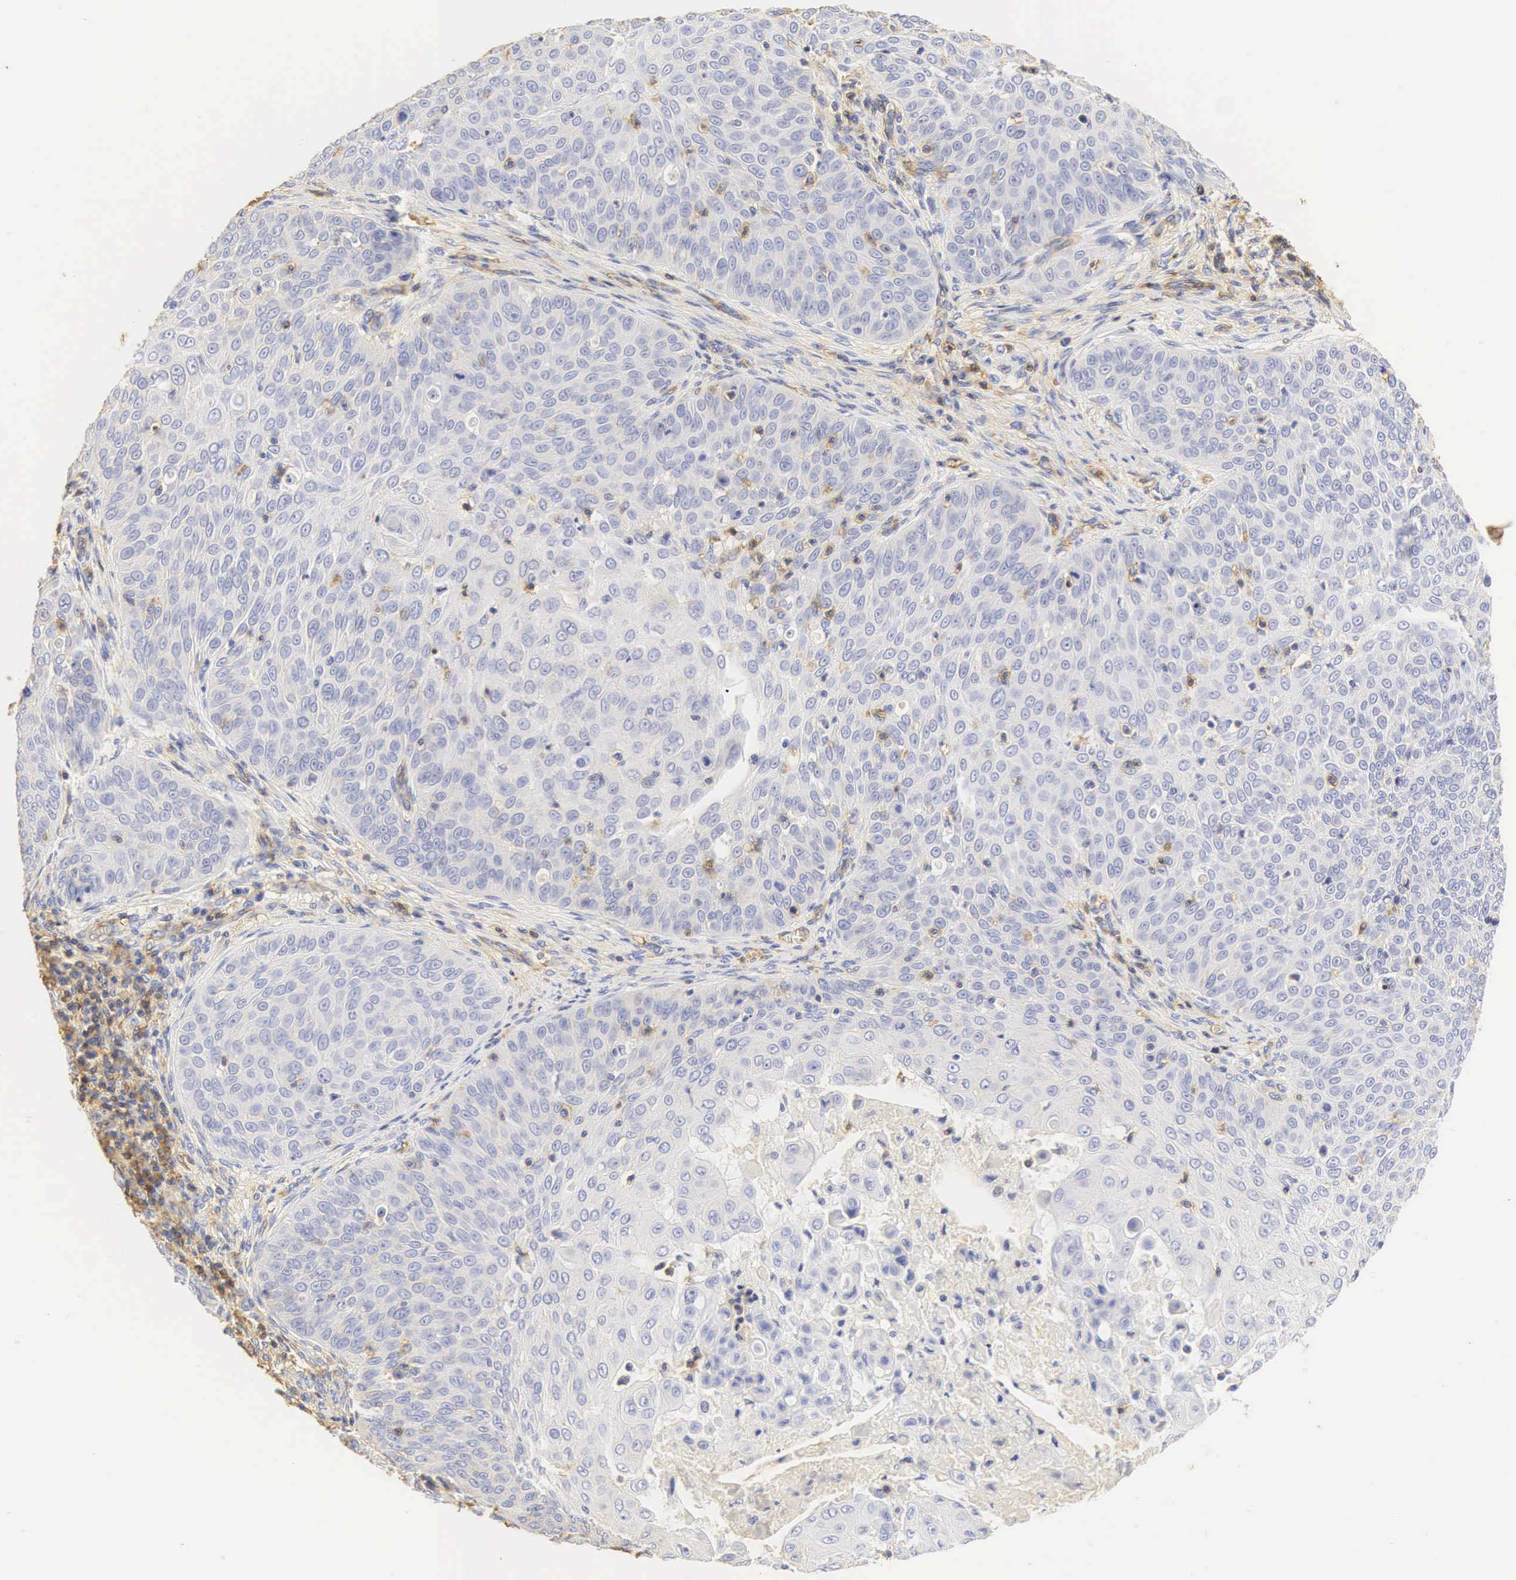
{"staining": {"intensity": "negative", "quantity": "none", "location": "none"}, "tissue": "skin cancer", "cell_type": "Tumor cells", "image_type": "cancer", "snomed": [{"axis": "morphology", "description": "Squamous cell carcinoma, NOS"}, {"axis": "topography", "description": "Skin"}], "caption": "This is an IHC photomicrograph of human skin cancer. There is no expression in tumor cells.", "gene": "CD99", "patient": {"sex": "male", "age": 82}}